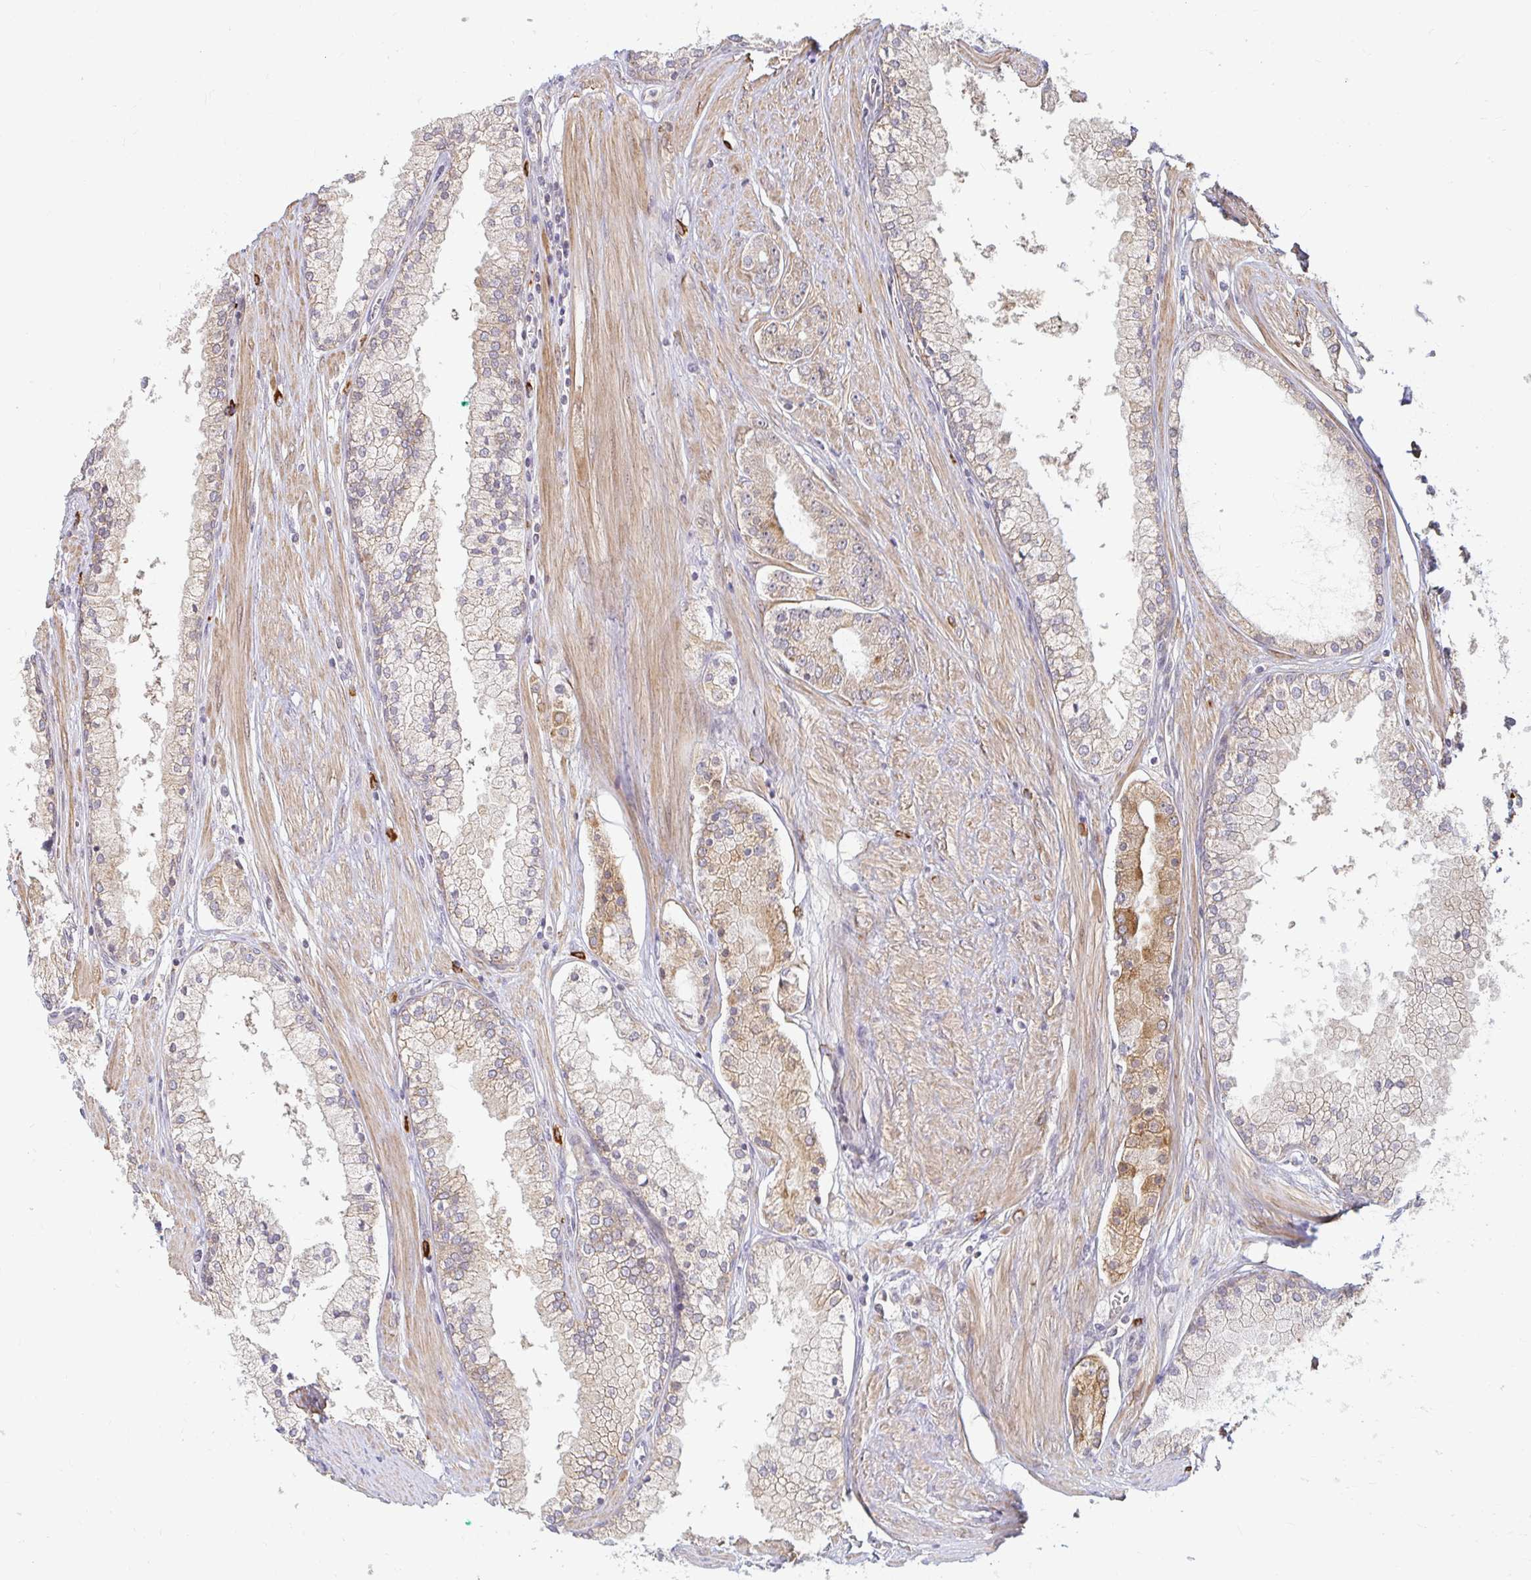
{"staining": {"intensity": "weak", "quantity": "25%-75%", "location": "cytoplasmic/membranous"}, "tissue": "prostate cancer", "cell_type": "Tumor cells", "image_type": "cancer", "snomed": [{"axis": "morphology", "description": "Adenocarcinoma, High grade"}, {"axis": "topography", "description": "Prostate"}], "caption": "Prostate adenocarcinoma (high-grade) stained with DAB (3,3'-diaminobenzidine) IHC reveals low levels of weak cytoplasmic/membranous staining in about 25%-75% of tumor cells. (DAB (3,3'-diaminobenzidine) = brown stain, brightfield microscopy at high magnification).", "gene": "CAST", "patient": {"sex": "male", "age": 66}}